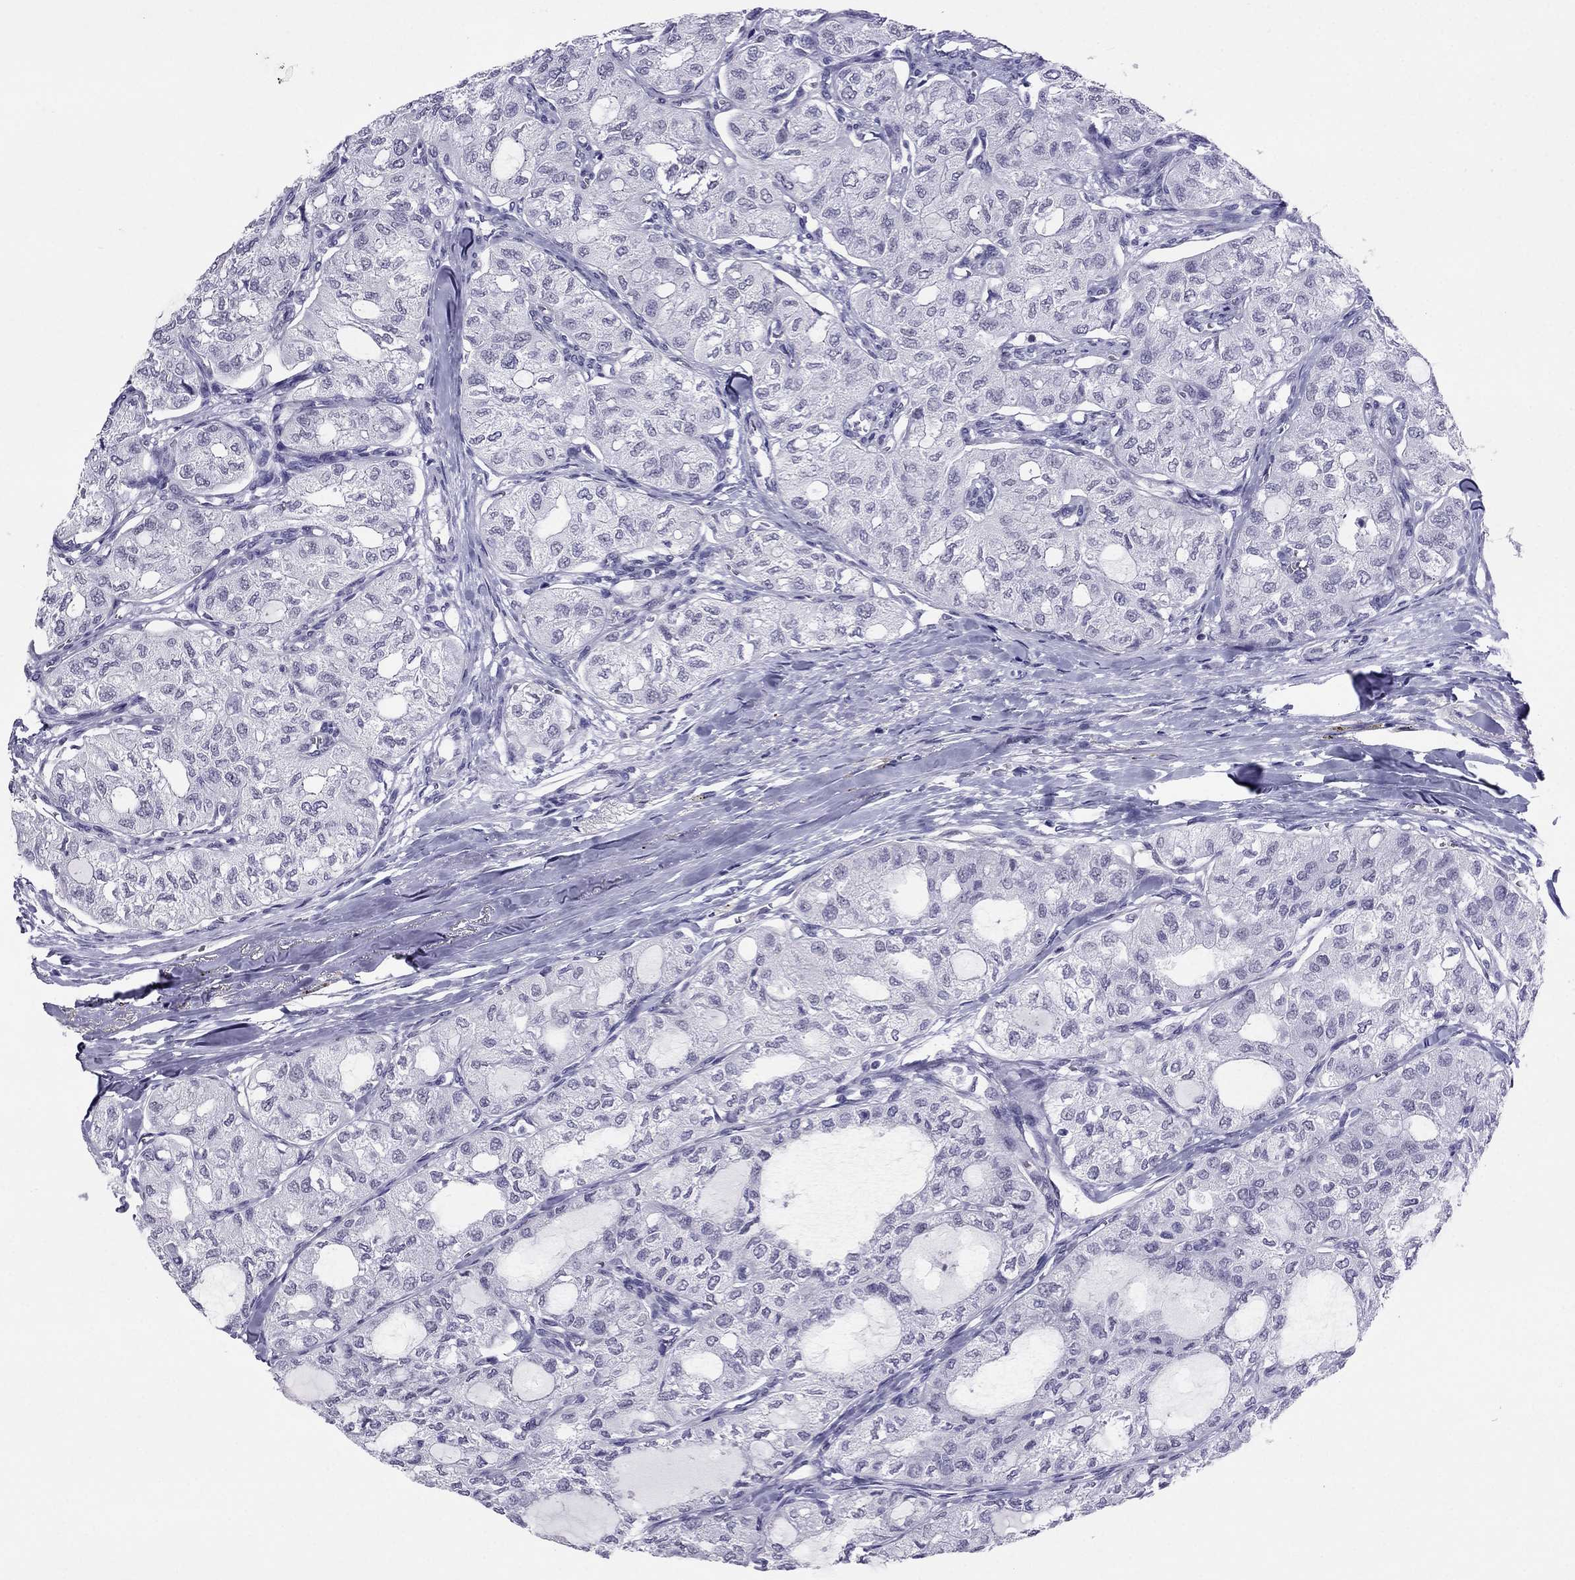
{"staining": {"intensity": "negative", "quantity": "none", "location": "none"}, "tissue": "thyroid cancer", "cell_type": "Tumor cells", "image_type": "cancer", "snomed": [{"axis": "morphology", "description": "Follicular adenoma carcinoma, NOS"}, {"axis": "topography", "description": "Thyroid gland"}], "caption": "An immunohistochemistry image of thyroid cancer (follicular adenoma carcinoma) is shown. There is no staining in tumor cells of thyroid cancer (follicular adenoma carcinoma).", "gene": "CROCC2", "patient": {"sex": "male", "age": 75}}